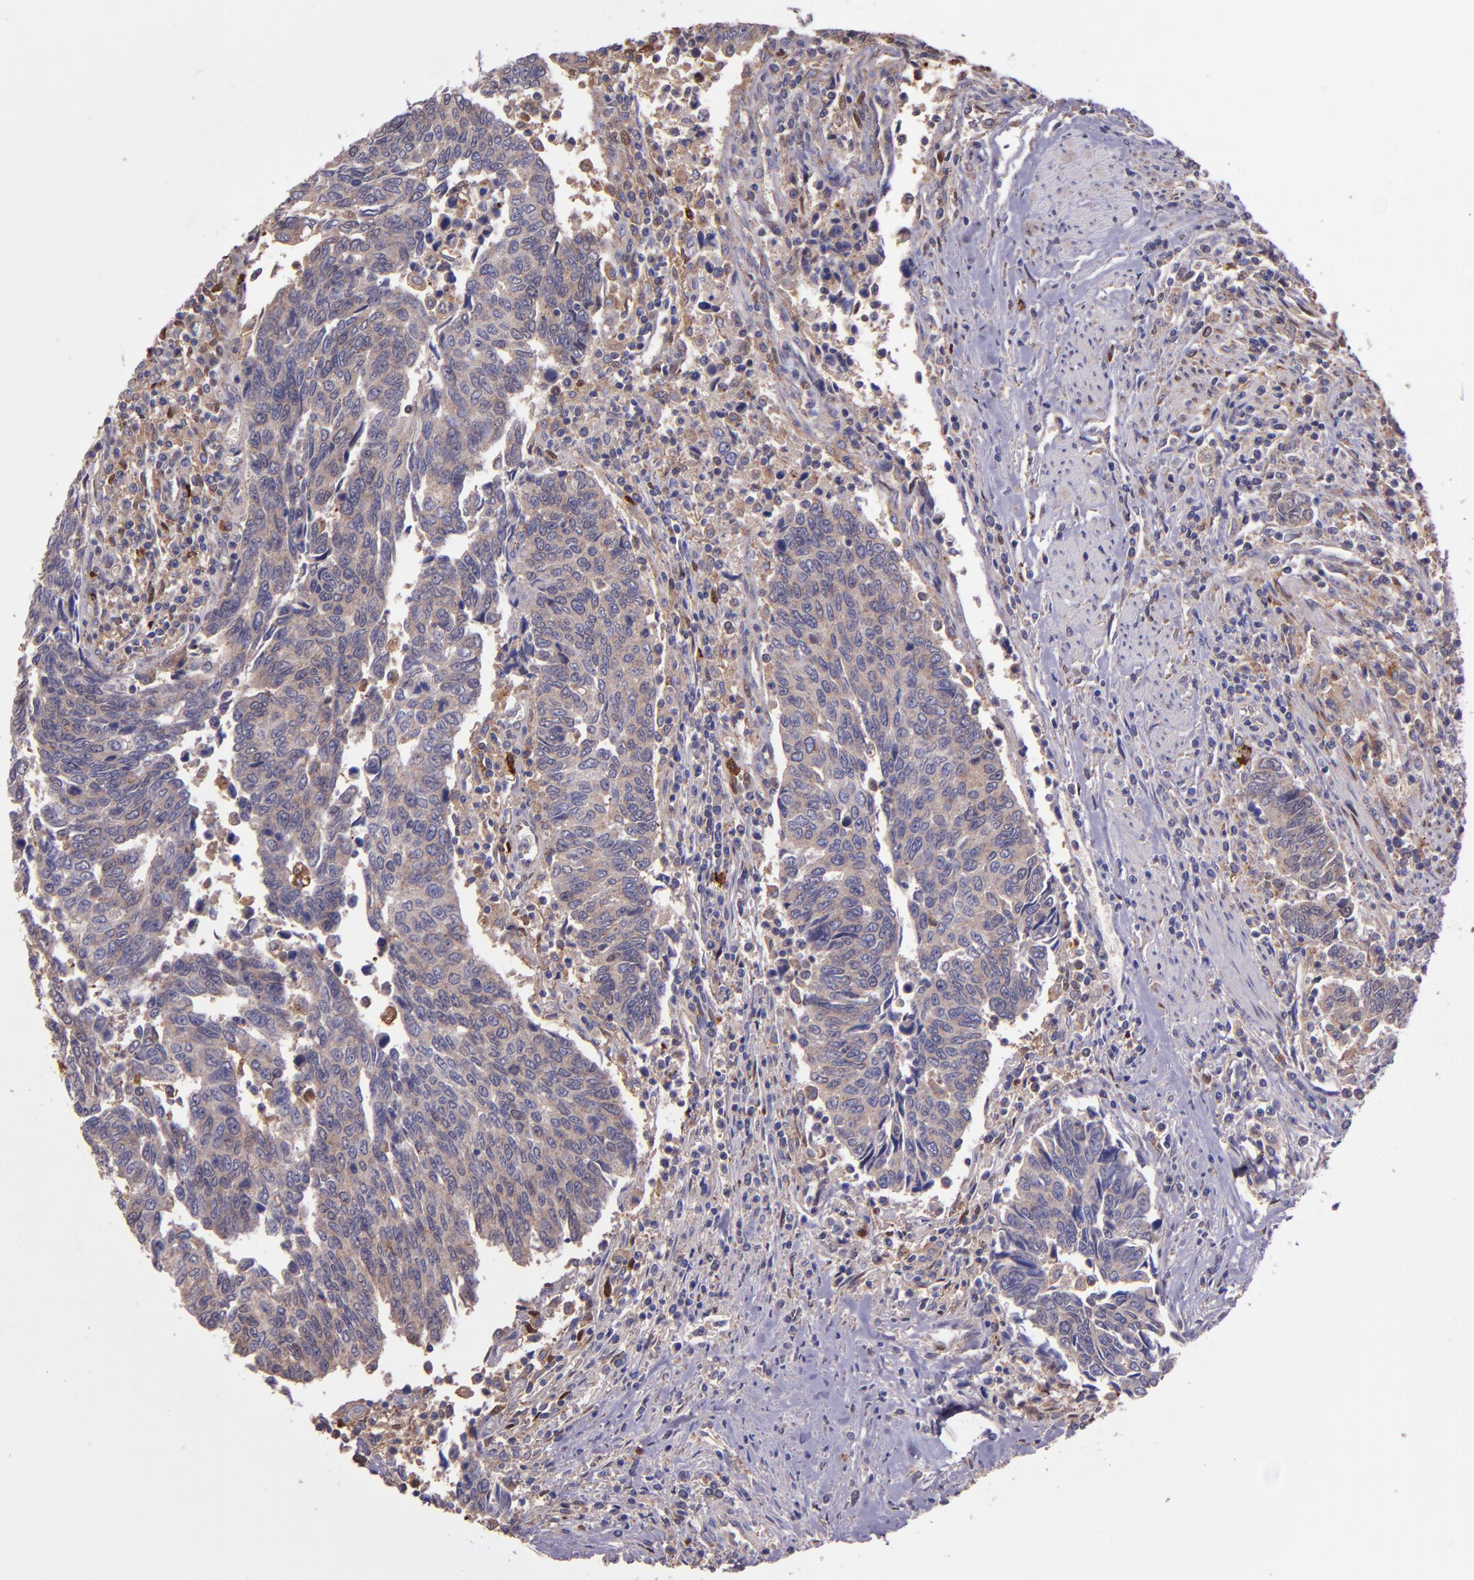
{"staining": {"intensity": "weak", "quantity": ">75%", "location": "cytoplasmic/membranous"}, "tissue": "urothelial cancer", "cell_type": "Tumor cells", "image_type": "cancer", "snomed": [{"axis": "morphology", "description": "Urothelial carcinoma, High grade"}, {"axis": "topography", "description": "Urinary bladder"}], "caption": "Immunohistochemistry (IHC) photomicrograph of urothelial carcinoma (high-grade) stained for a protein (brown), which shows low levels of weak cytoplasmic/membranous expression in about >75% of tumor cells.", "gene": "WASHC1", "patient": {"sex": "male", "age": 86}}